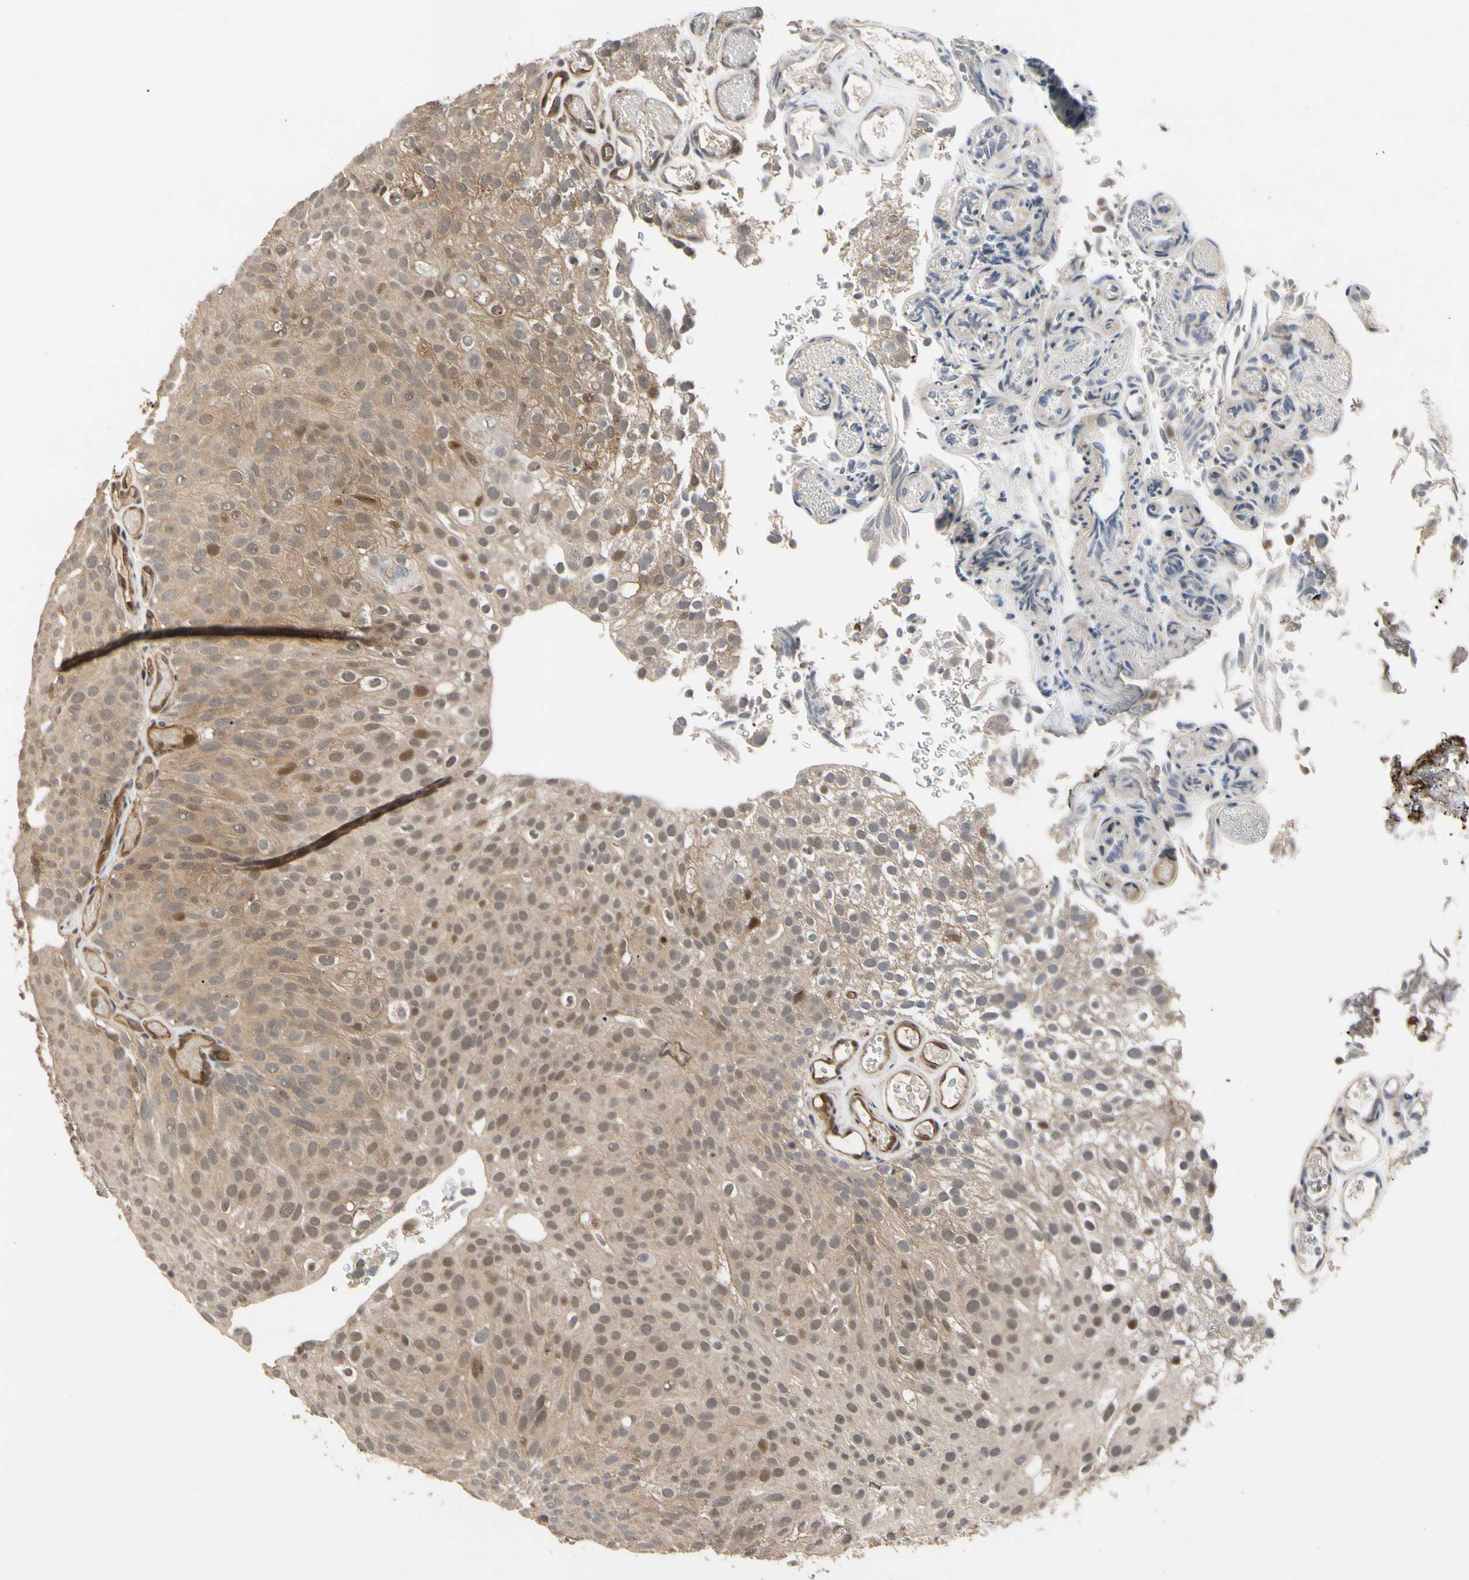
{"staining": {"intensity": "weak", "quantity": ">75%", "location": "cytoplasmic/membranous"}, "tissue": "urothelial cancer", "cell_type": "Tumor cells", "image_type": "cancer", "snomed": [{"axis": "morphology", "description": "Urothelial carcinoma, Low grade"}, {"axis": "topography", "description": "Urinary bladder"}], "caption": "Human urothelial carcinoma (low-grade) stained with a brown dye exhibits weak cytoplasmic/membranous positive staining in about >75% of tumor cells.", "gene": "CYTIP", "patient": {"sex": "male", "age": 78}}